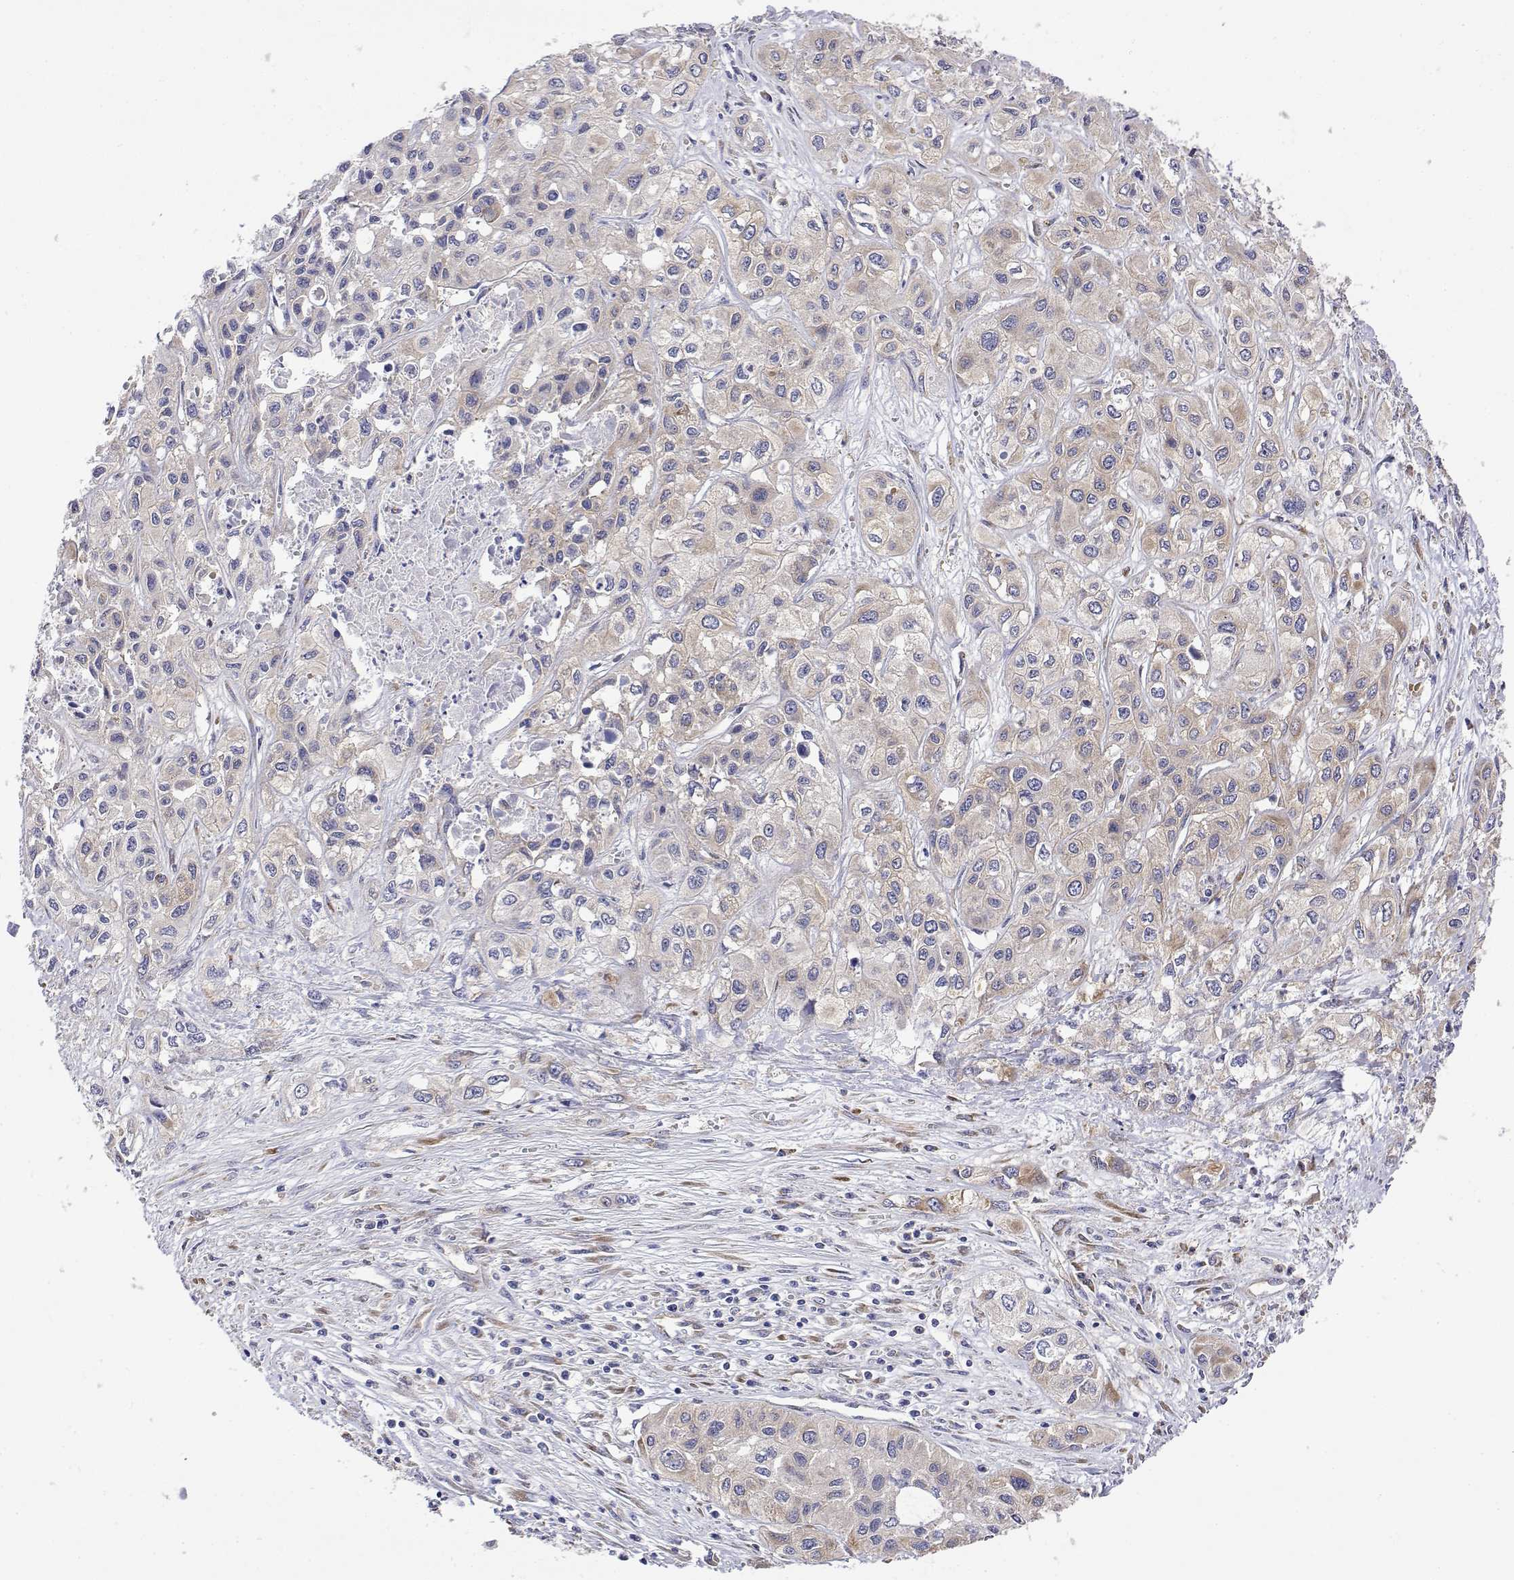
{"staining": {"intensity": "negative", "quantity": "none", "location": "none"}, "tissue": "liver cancer", "cell_type": "Tumor cells", "image_type": "cancer", "snomed": [{"axis": "morphology", "description": "Cholangiocarcinoma"}, {"axis": "topography", "description": "Liver"}], "caption": "Liver cancer (cholangiocarcinoma) stained for a protein using immunohistochemistry (IHC) shows no positivity tumor cells.", "gene": "EEF1G", "patient": {"sex": "female", "age": 66}}